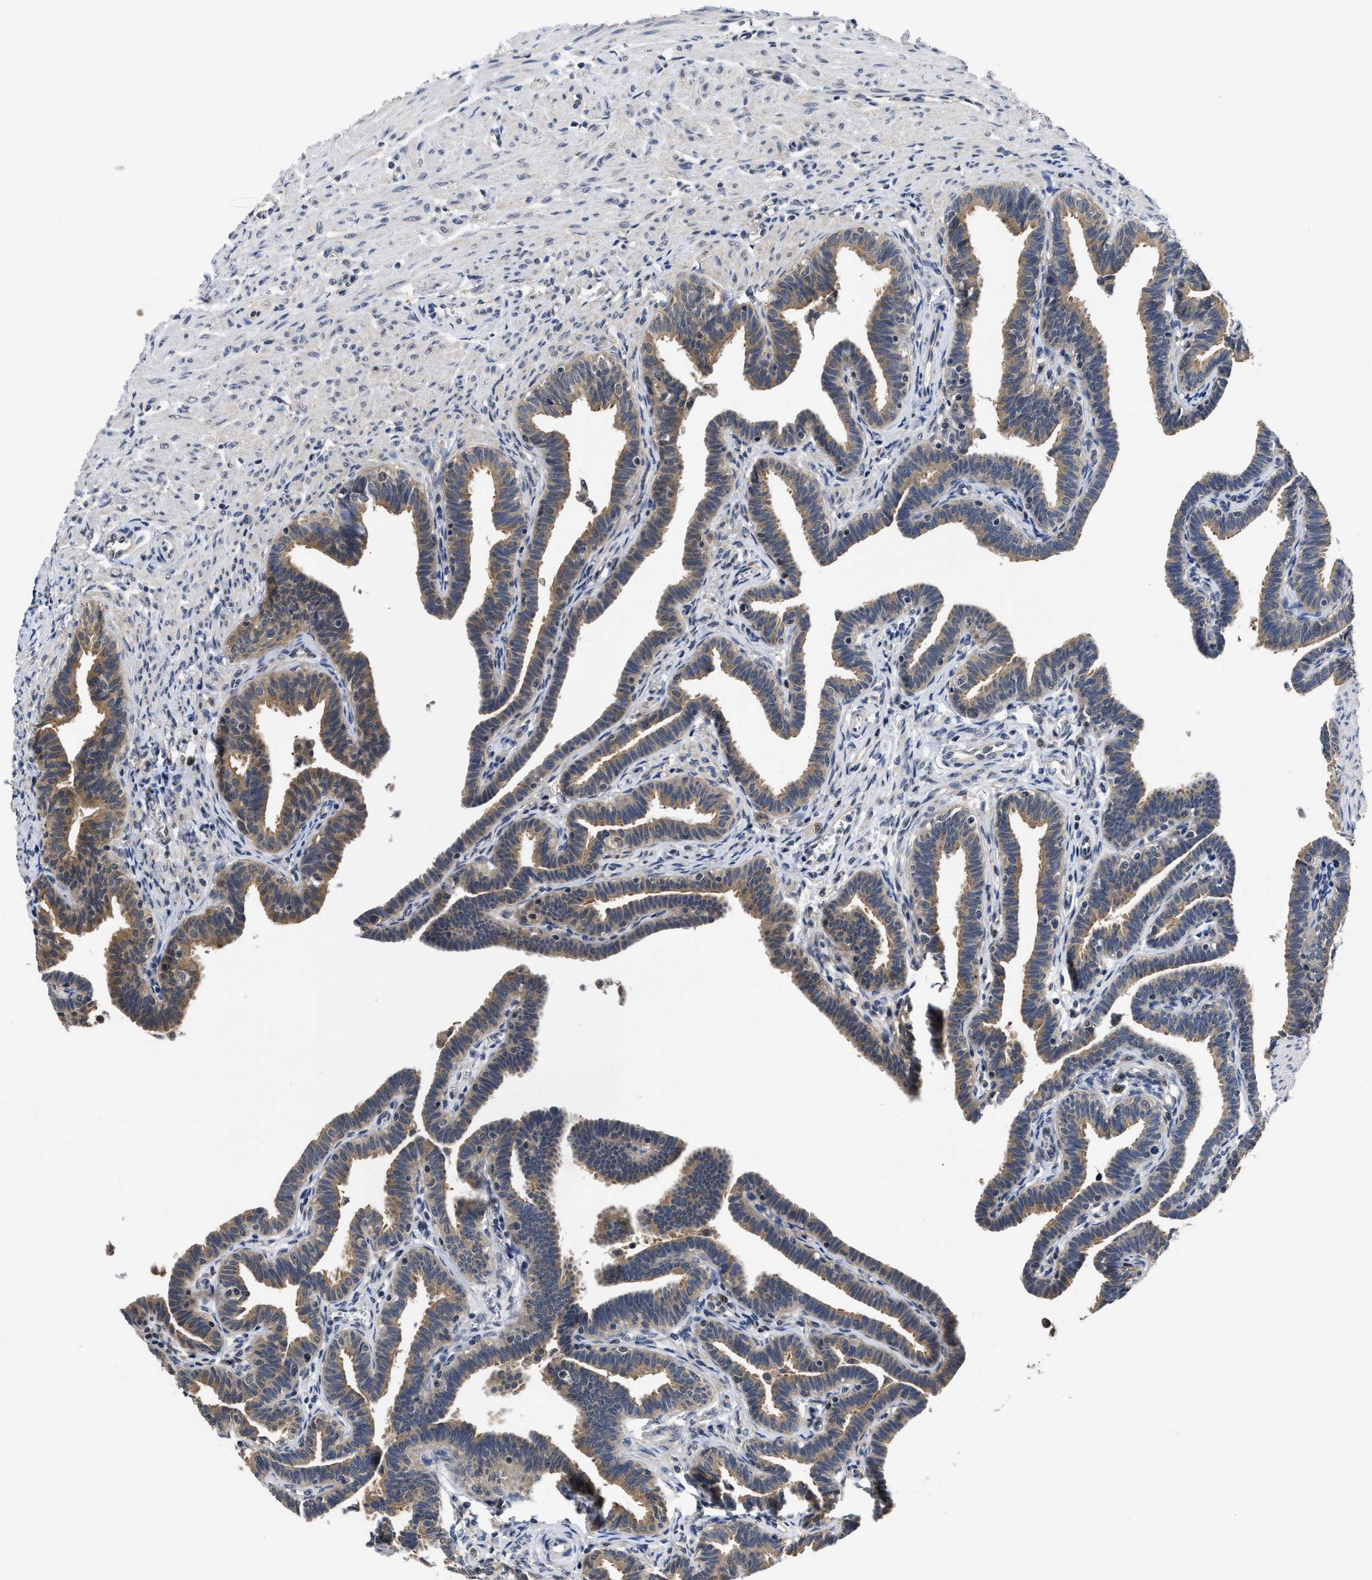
{"staining": {"intensity": "moderate", "quantity": ">75%", "location": "cytoplasmic/membranous,nuclear"}, "tissue": "fallopian tube", "cell_type": "Glandular cells", "image_type": "normal", "snomed": [{"axis": "morphology", "description": "Normal tissue, NOS"}, {"axis": "topography", "description": "Fallopian tube"}, {"axis": "topography", "description": "Ovary"}], "caption": "IHC photomicrograph of unremarkable fallopian tube stained for a protein (brown), which reveals medium levels of moderate cytoplasmic/membranous,nuclear staining in approximately >75% of glandular cells.", "gene": "MCOLN2", "patient": {"sex": "female", "age": 23}}